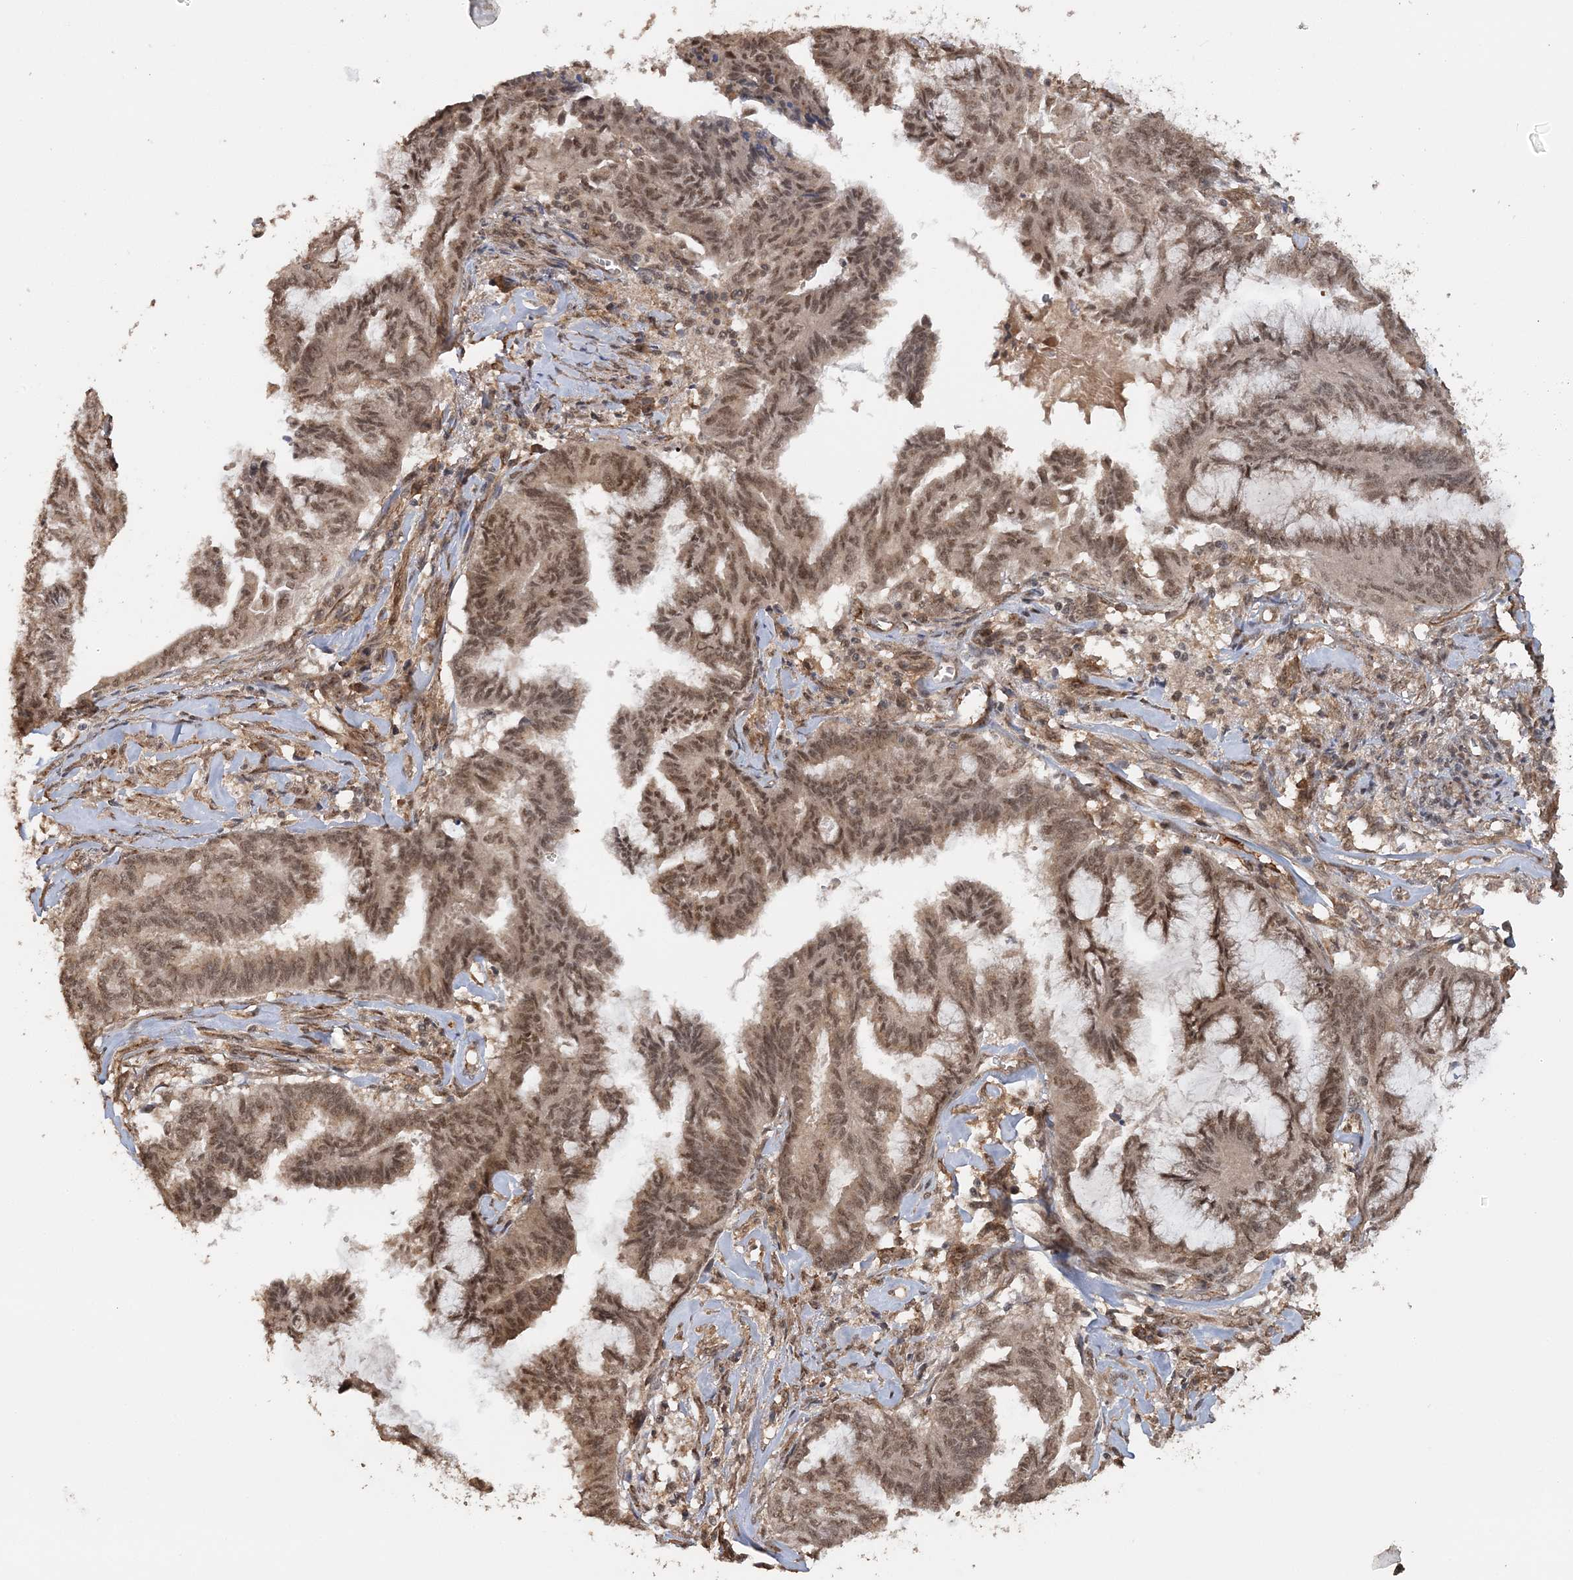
{"staining": {"intensity": "moderate", "quantity": ">75%", "location": "cytoplasmic/membranous,nuclear"}, "tissue": "endometrial cancer", "cell_type": "Tumor cells", "image_type": "cancer", "snomed": [{"axis": "morphology", "description": "Adenocarcinoma, NOS"}, {"axis": "topography", "description": "Endometrium"}], "caption": "The photomicrograph exhibits a brown stain indicating the presence of a protein in the cytoplasmic/membranous and nuclear of tumor cells in endometrial cancer (adenocarcinoma). The protein of interest is stained brown, and the nuclei are stained in blue (DAB IHC with brightfield microscopy, high magnification).", "gene": "TSHZ2", "patient": {"sex": "female", "age": 86}}